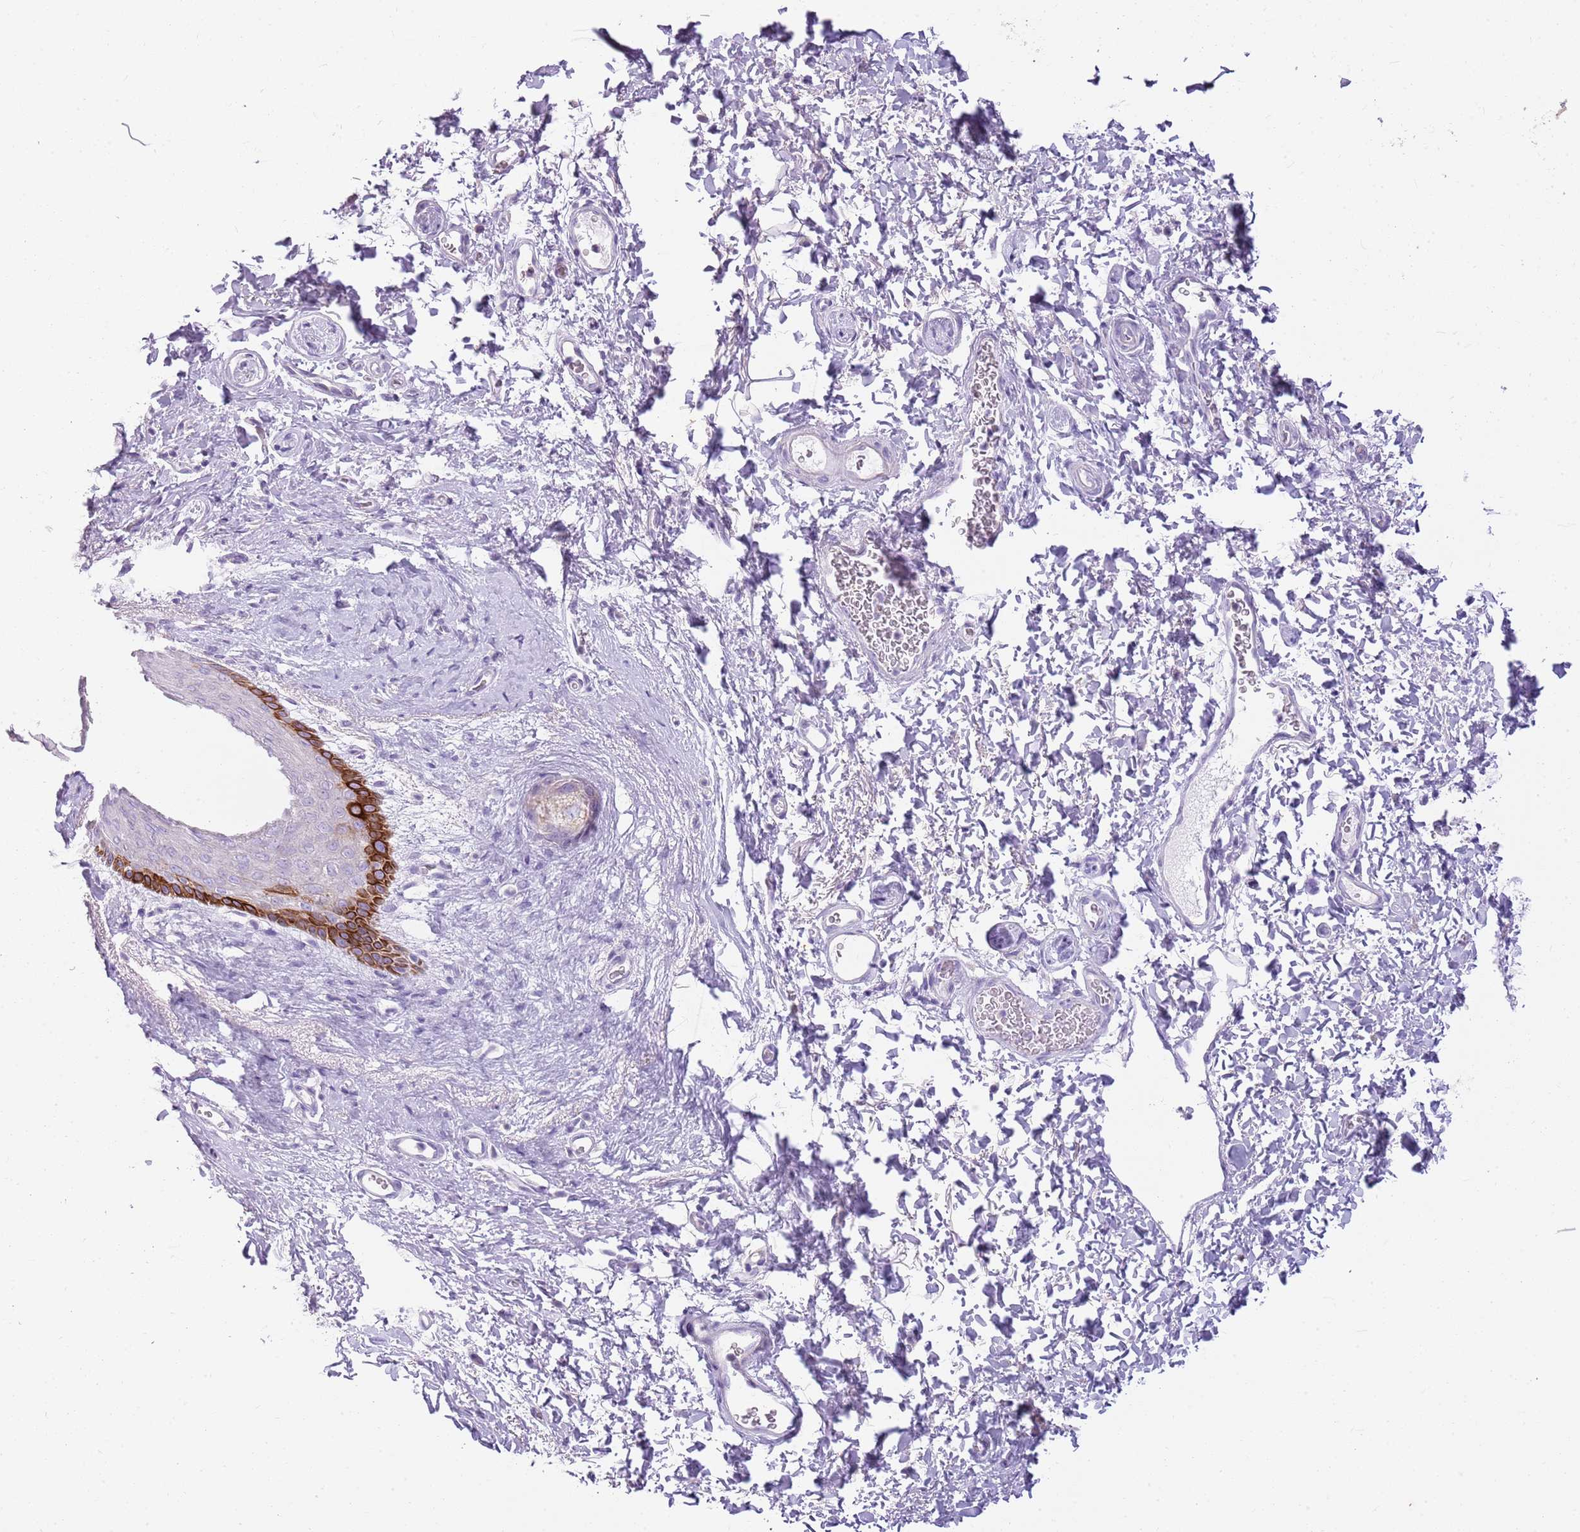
{"staining": {"intensity": "strong", "quantity": "<25%", "location": "cytoplasmic/membranous"}, "tissue": "skin", "cell_type": "Epidermal cells", "image_type": "normal", "snomed": [{"axis": "morphology", "description": "Normal tissue, NOS"}, {"axis": "topography", "description": "Anal"}], "caption": "Brown immunohistochemical staining in benign skin reveals strong cytoplasmic/membranous staining in about <25% of epidermal cells. The staining was performed using DAB (3,3'-diaminobenzidine) to visualize the protein expression in brown, while the nuclei were stained in blue with hematoxylin (Magnification: 20x).", "gene": "CNPPD1", "patient": {"sex": "male", "age": 44}}